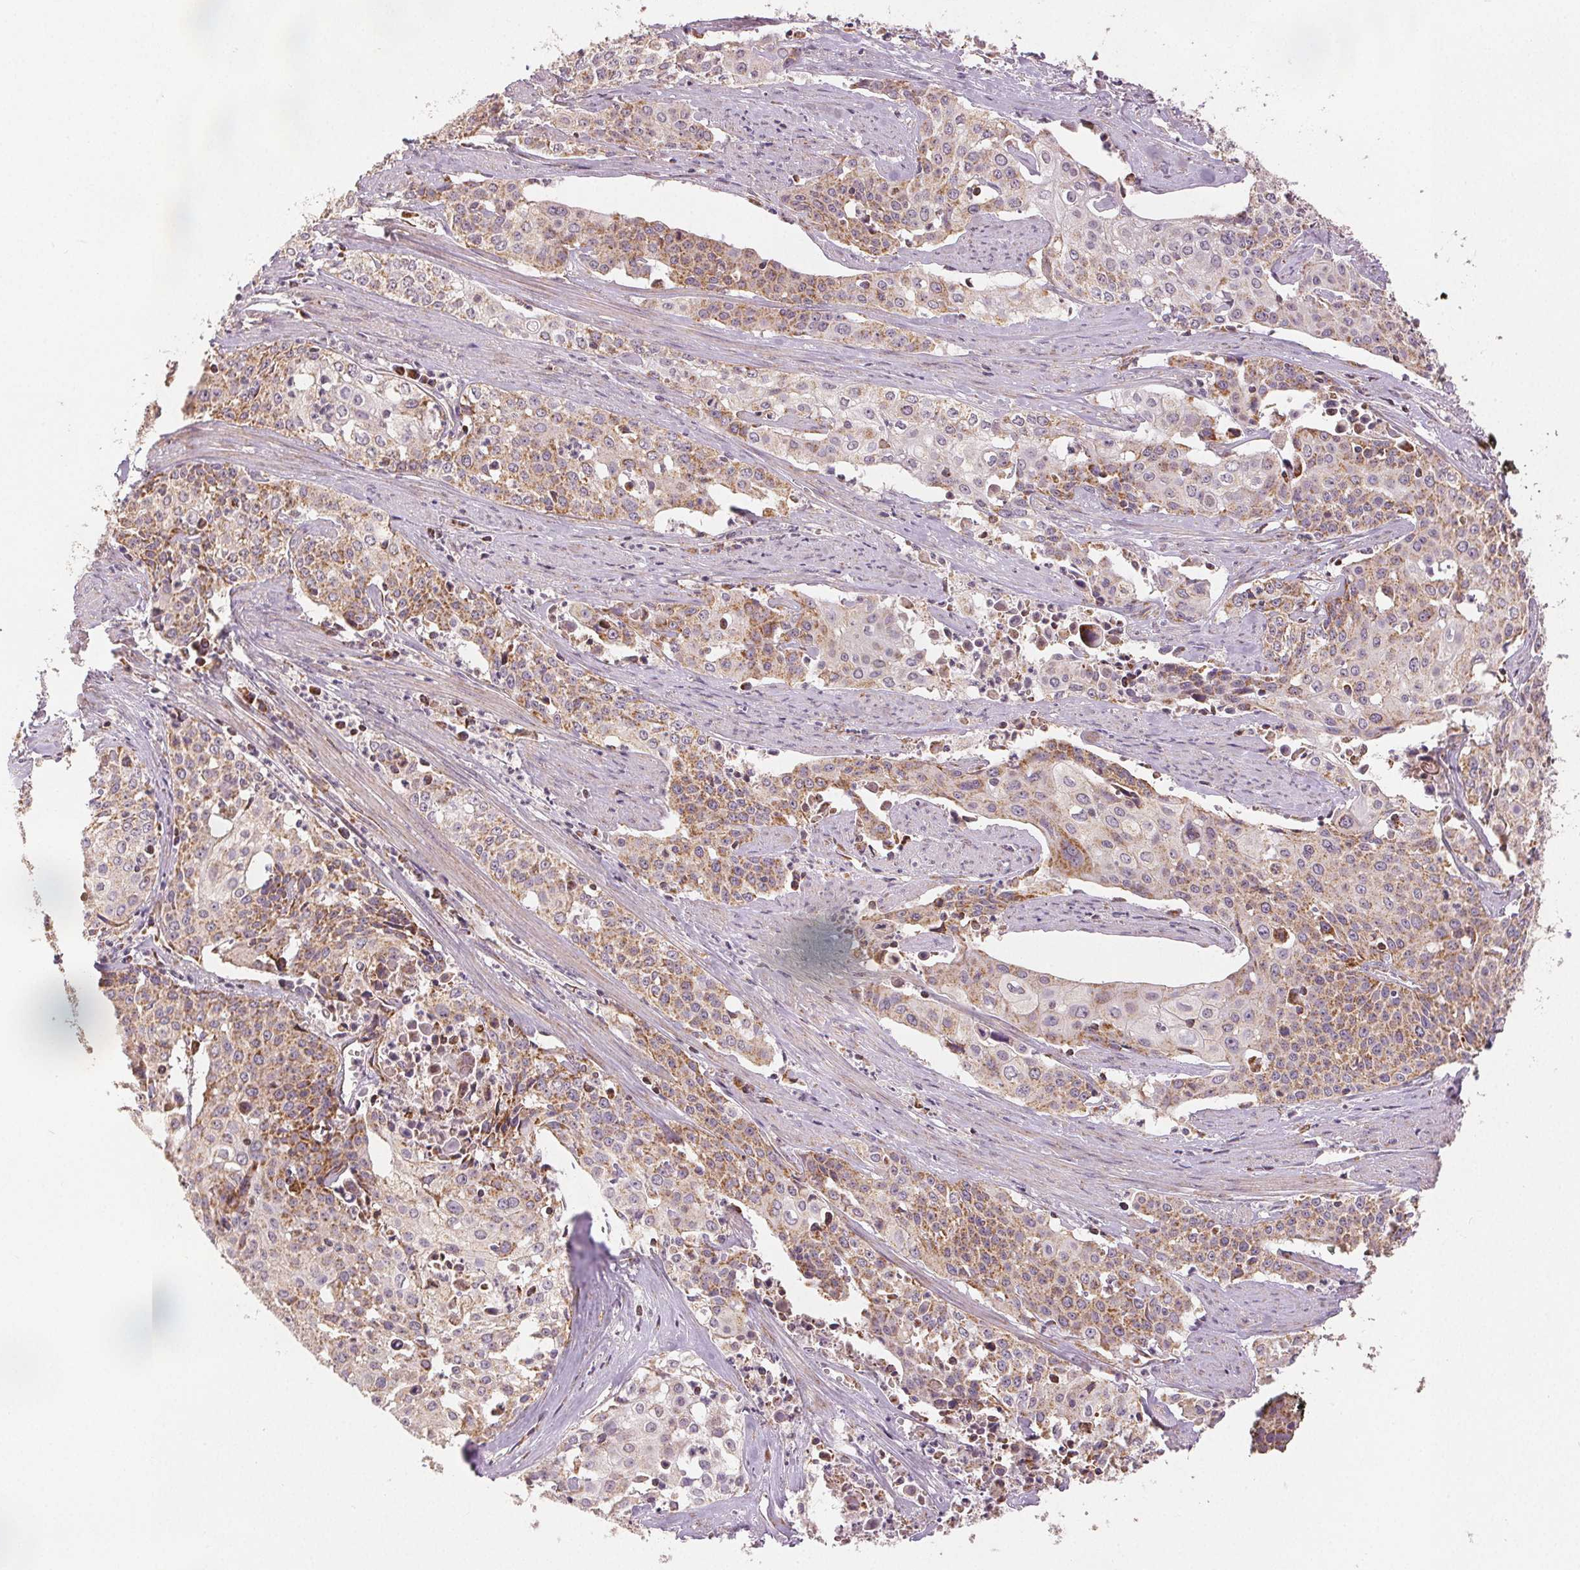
{"staining": {"intensity": "moderate", "quantity": ">75%", "location": "cytoplasmic/membranous"}, "tissue": "cervical cancer", "cell_type": "Tumor cells", "image_type": "cancer", "snomed": [{"axis": "morphology", "description": "Squamous cell carcinoma, NOS"}, {"axis": "topography", "description": "Cervix"}], "caption": "This image shows cervical squamous cell carcinoma stained with IHC to label a protein in brown. The cytoplasmic/membranous of tumor cells show moderate positivity for the protein. Nuclei are counter-stained blue.", "gene": "SDHB", "patient": {"sex": "female", "age": 39}}